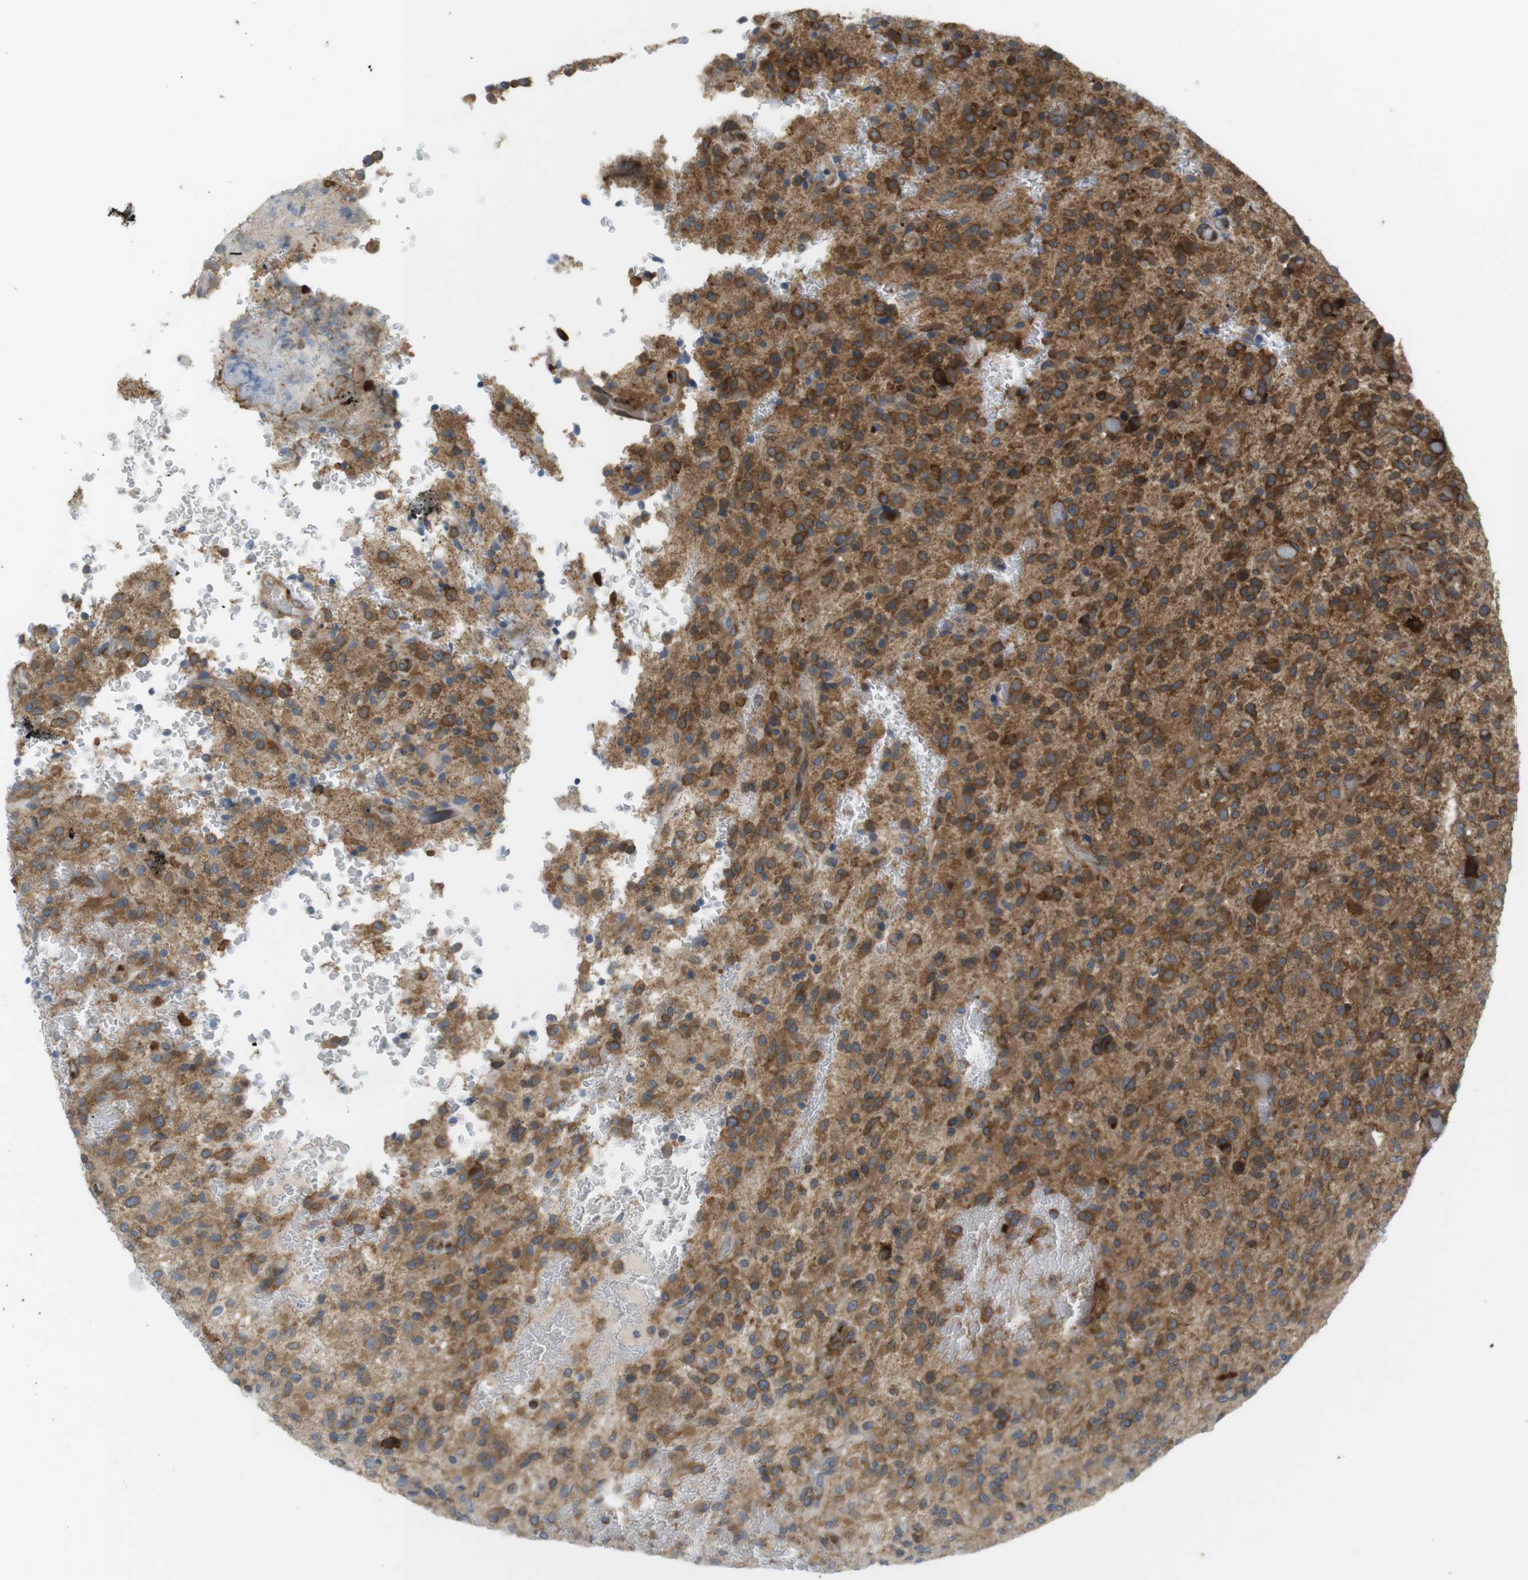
{"staining": {"intensity": "strong", "quantity": ">75%", "location": "cytoplasmic/membranous"}, "tissue": "glioma", "cell_type": "Tumor cells", "image_type": "cancer", "snomed": [{"axis": "morphology", "description": "Glioma, malignant, High grade"}, {"axis": "topography", "description": "Brain"}], "caption": "IHC histopathology image of neoplastic tissue: glioma stained using immunohistochemistry exhibits high levels of strong protein expression localized specifically in the cytoplasmic/membranous of tumor cells, appearing as a cytoplasmic/membranous brown color.", "gene": "GJC3", "patient": {"sex": "male", "age": 71}}